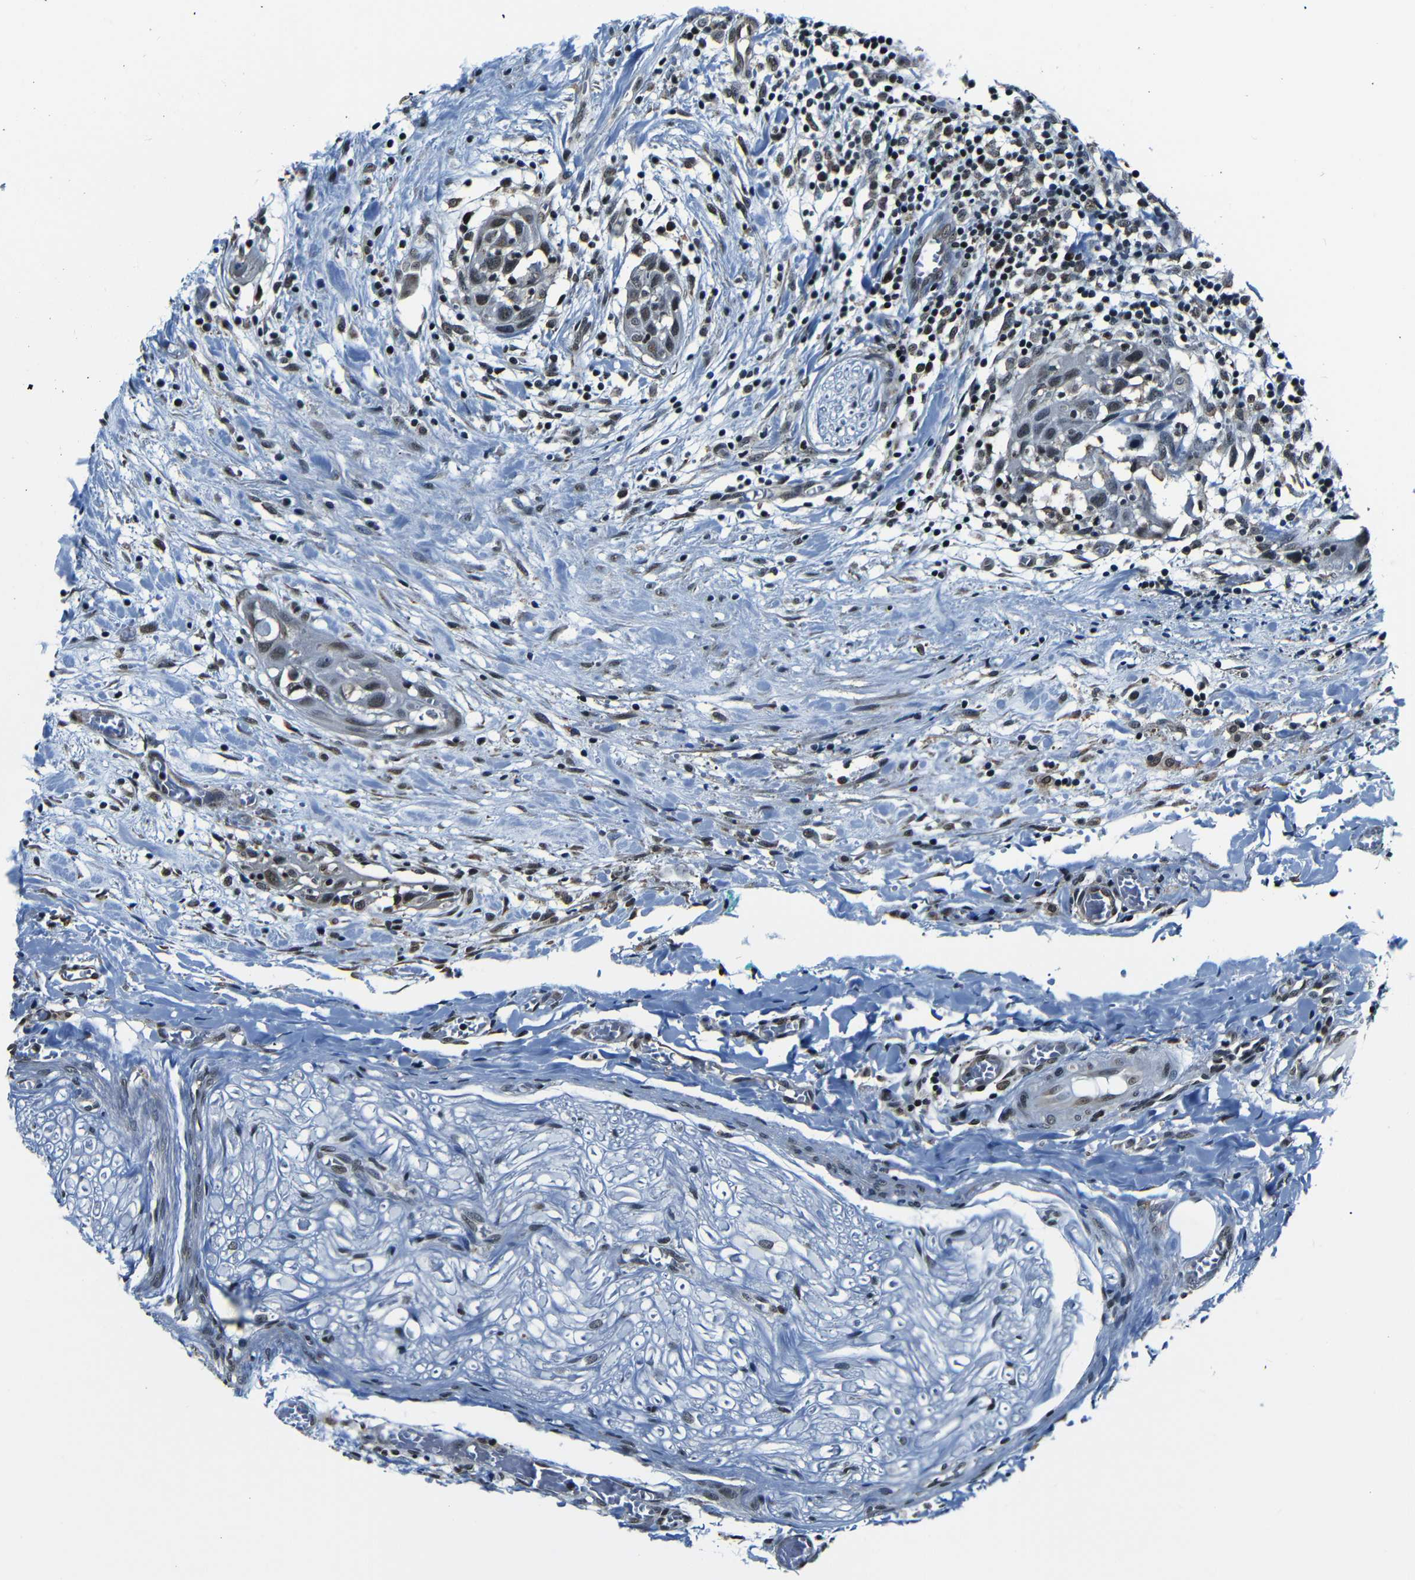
{"staining": {"intensity": "moderate", "quantity": "25%-75%", "location": "nuclear"}, "tissue": "head and neck cancer", "cell_type": "Tumor cells", "image_type": "cancer", "snomed": [{"axis": "morphology", "description": "Normal tissue, NOS"}, {"axis": "morphology", "description": "Squamous cell carcinoma, NOS"}, {"axis": "topography", "description": "Oral tissue"}, {"axis": "topography", "description": "Head-Neck"}], "caption": "Protein staining of squamous cell carcinoma (head and neck) tissue displays moderate nuclear staining in about 25%-75% of tumor cells.", "gene": "NCBP3", "patient": {"sex": "female", "age": 50}}